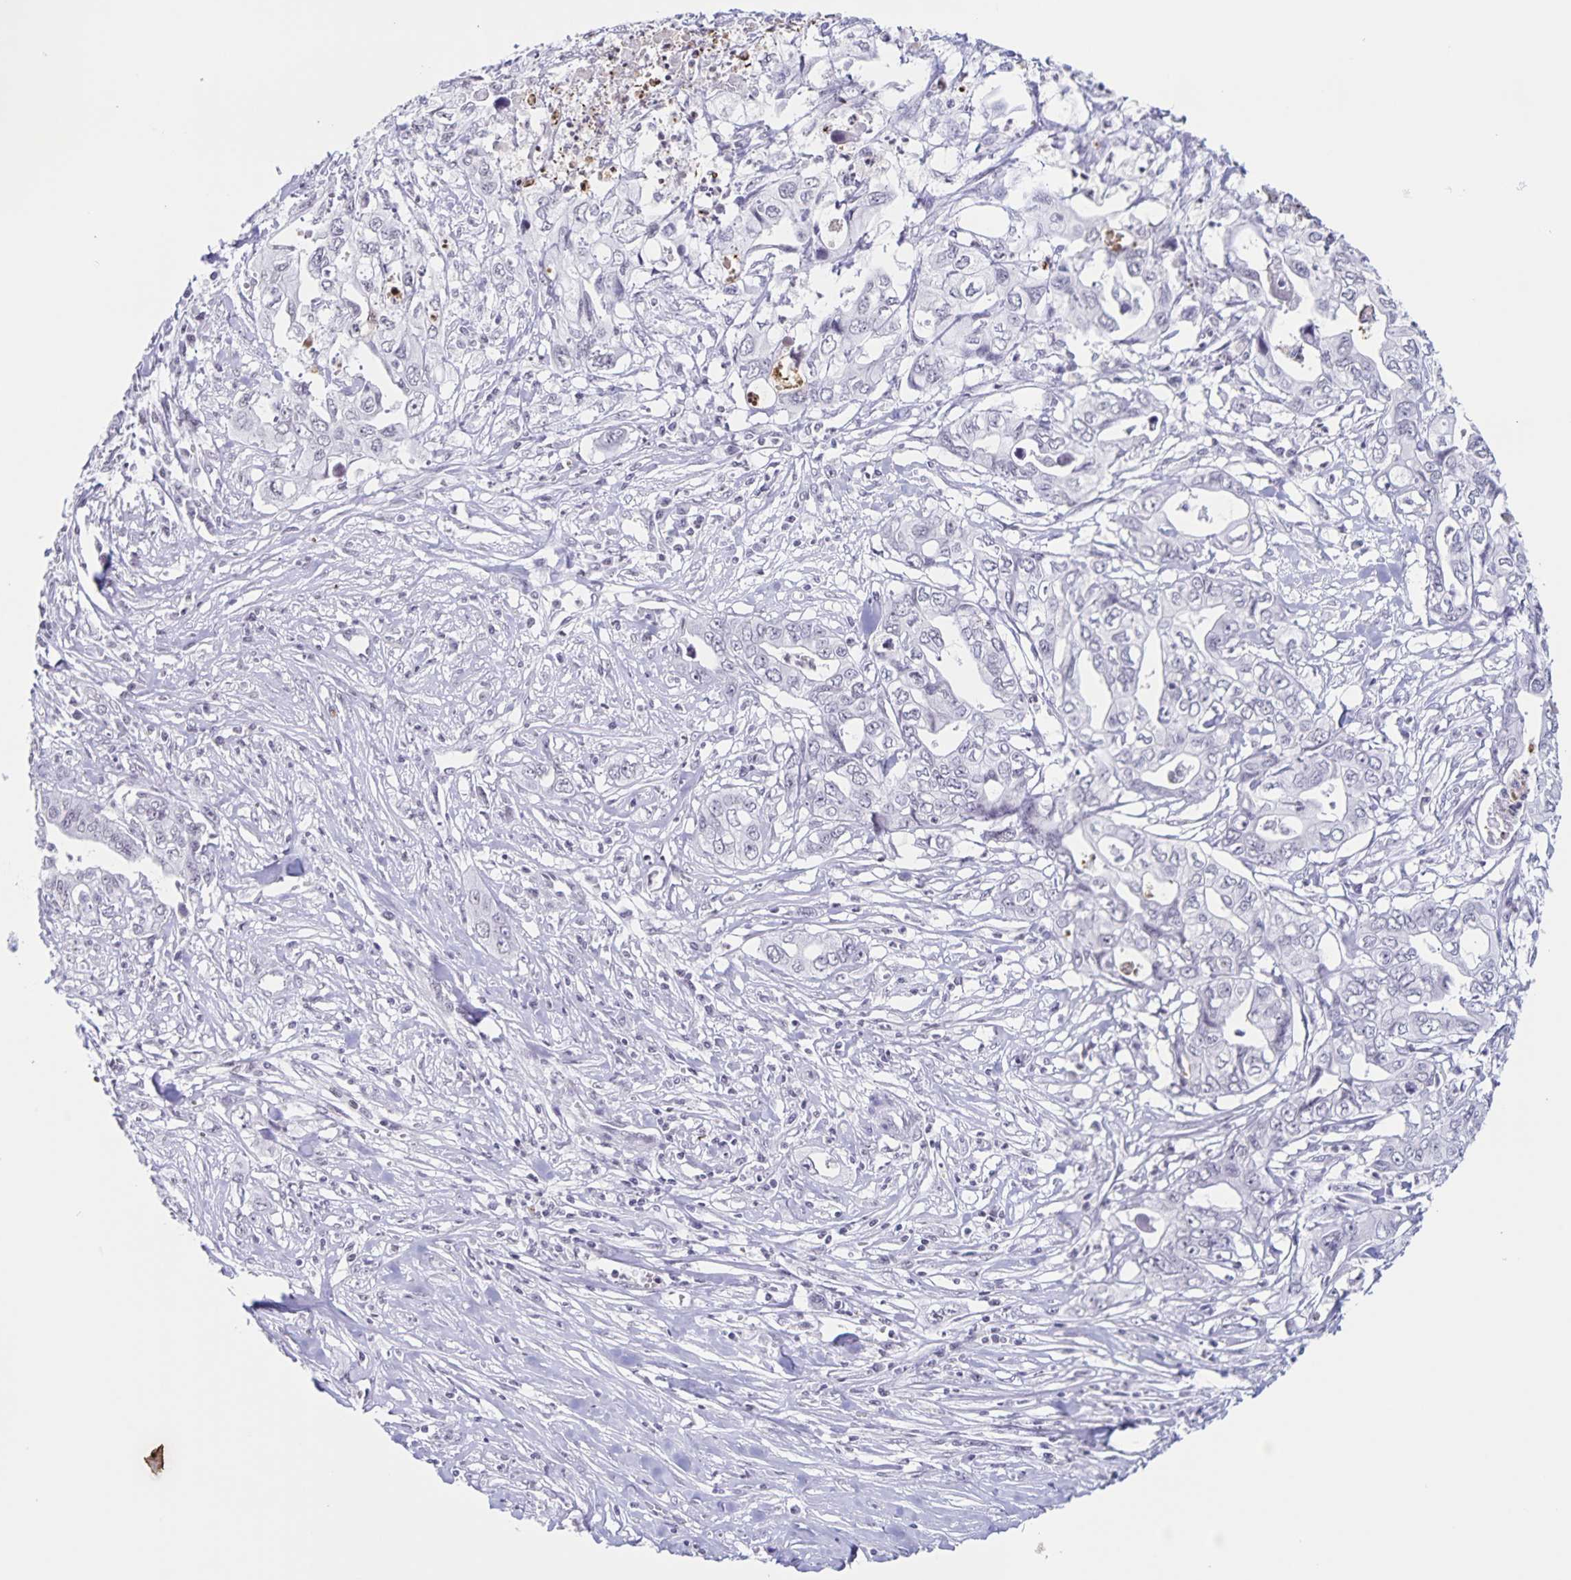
{"staining": {"intensity": "negative", "quantity": "none", "location": "none"}, "tissue": "pancreatic cancer", "cell_type": "Tumor cells", "image_type": "cancer", "snomed": [{"axis": "morphology", "description": "Adenocarcinoma, NOS"}, {"axis": "topography", "description": "Pancreas"}], "caption": "Tumor cells show no significant positivity in pancreatic cancer.", "gene": "LCE6A", "patient": {"sex": "male", "age": 68}}